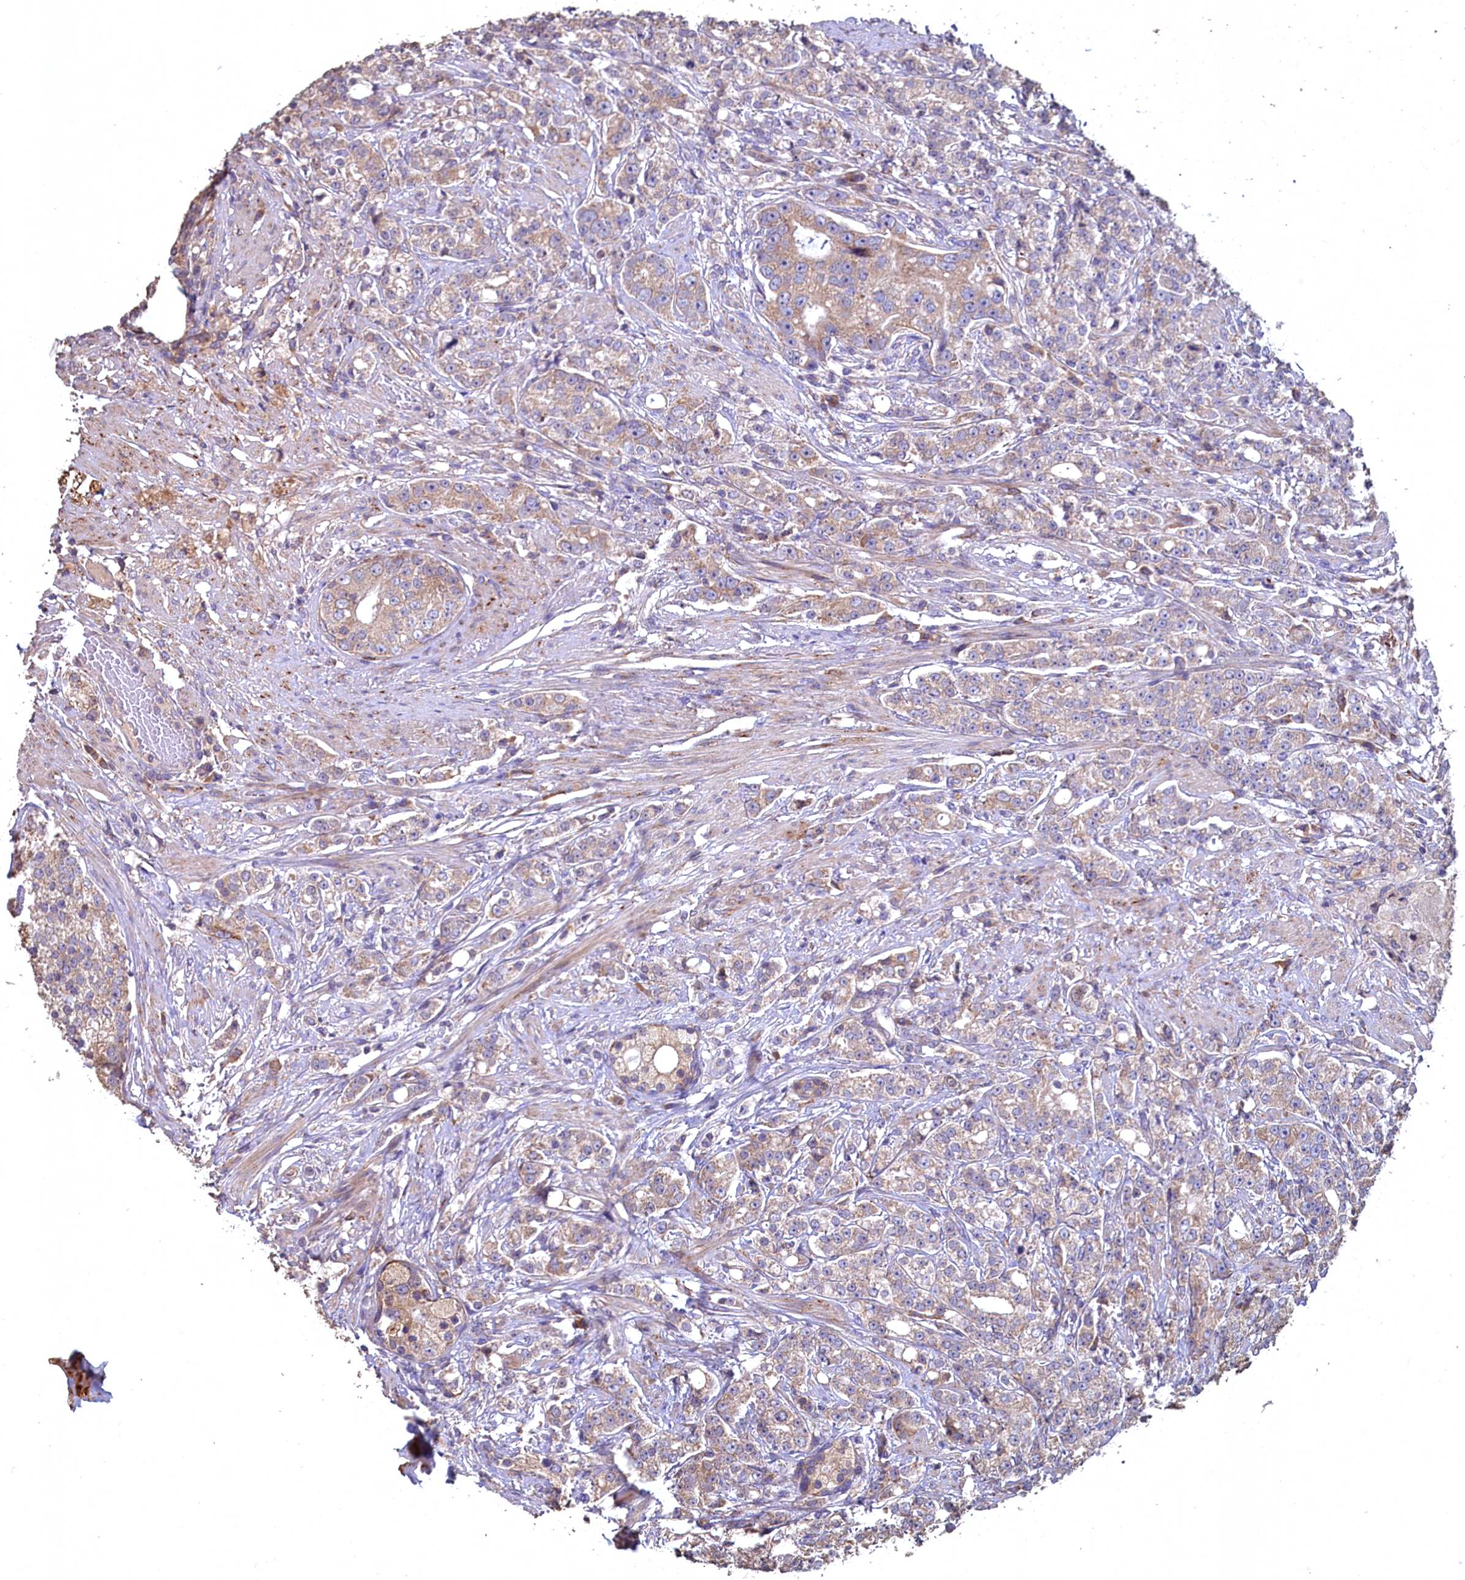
{"staining": {"intensity": "weak", "quantity": ">75%", "location": "cytoplasmic/membranous"}, "tissue": "prostate cancer", "cell_type": "Tumor cells", "image_type": "cancer", "snomed": [{"axis": "morphology", "description": "Adenocarcinoma, High grade"}, {"axis": "topography", "description": "Prostate"}], "caption": "Immunohistochemical staining of prostate cancer (high-grade adenocarcinoma) demonstrates low levels of weak cytoplasmic/membranous expression in about >75% of tumor cells.", "gene": "FUNDC1", "patient": {"sex": "male", "age": 69}}